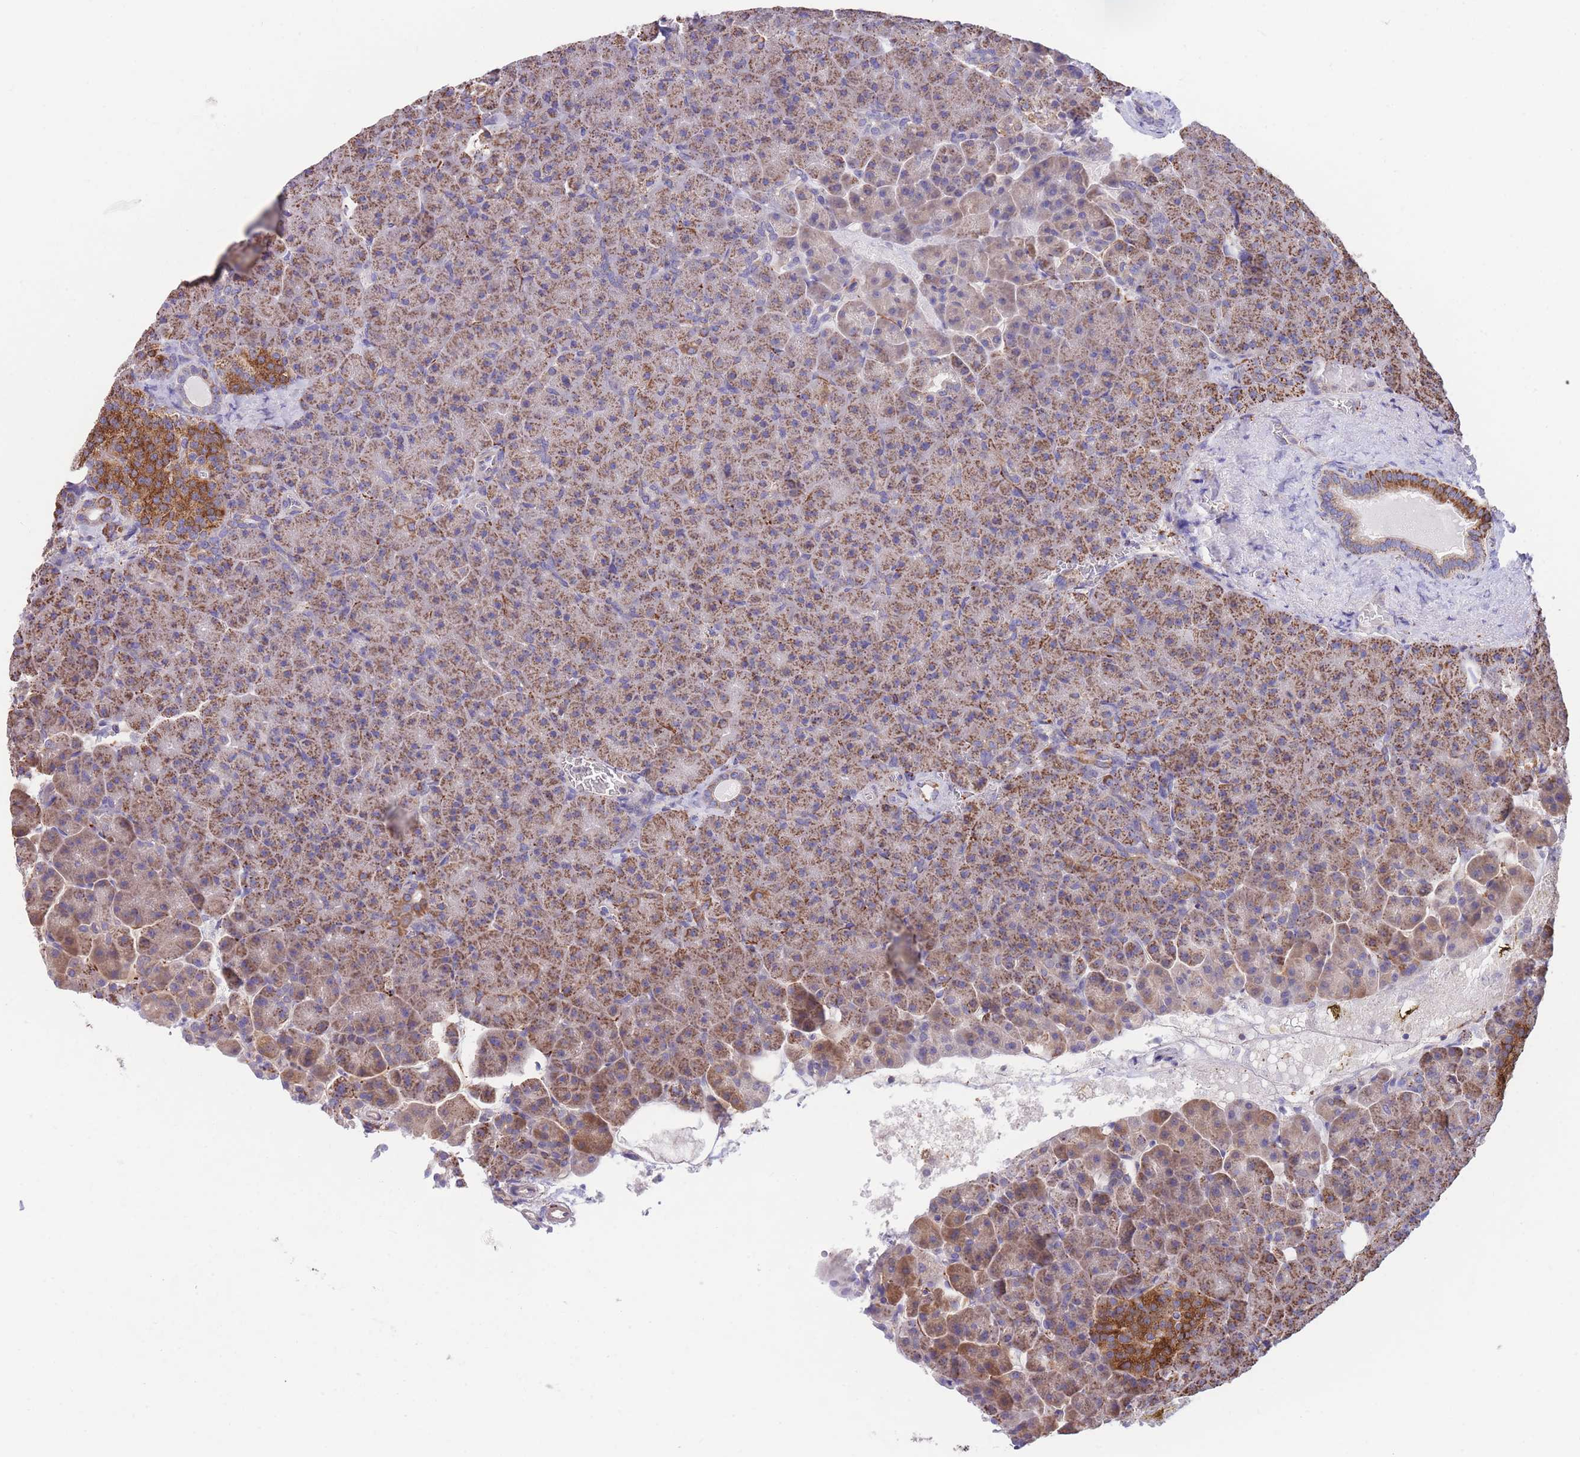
{"staining": {"intensity": "moderate", "quantity": ">75%", "location": "cytoplasmic/membranous"}, "tissue": "pancreas", "cell_type": "Exocrine glandular cells", "image_type": "normal", "snomed": [{"axis": "morphology", "description": "Normal tissue, NOS"}, {"axis": "topography", "description": "Pancreas"}], "caption": "Pancreas stained with IHC displays moderate cytoplasmic/membranous expression in about >75% of exocrine glandular cells. The staining is performed using DAB (3,3'-diaminobenzidine) brown chromogen to label protein expression. The nuclei are counter-stained blue using hematoxylin.", "gene": "FKBP8", "patient": {"sex": "female", "age": 74}}